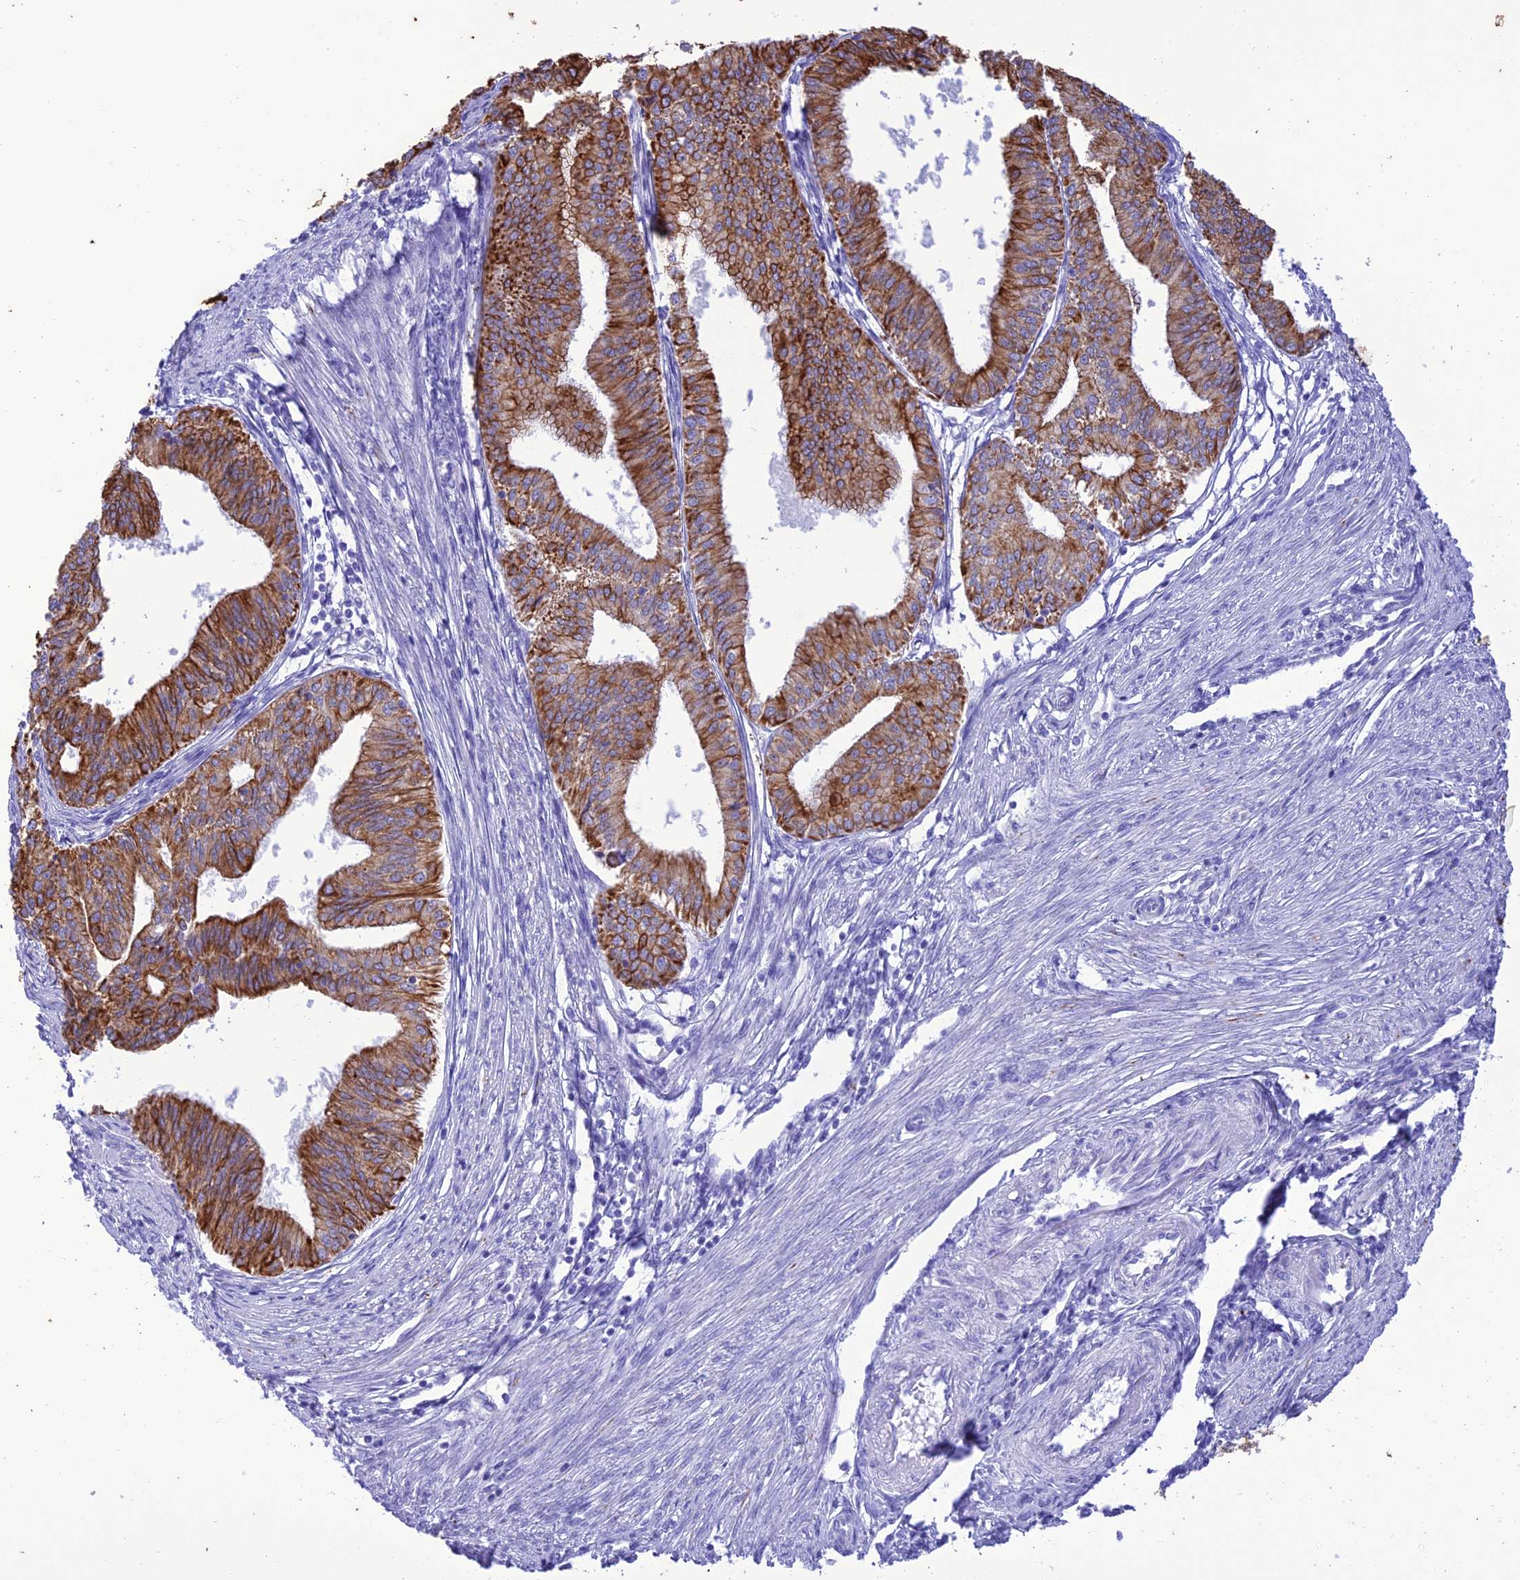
{"staining": {"intensity": "strong", "quantity": ">75%", "location": "cytoplasmic/membranous"}, "tissue": "endometrial cancer", "cell_type": "Tumor cells", "image_type": "cancer", "snomed": [{"axis": "morphology", "description": "Adenocarcinoma, NOS"}, {"axis": "topography", "description": "Endometrium"}], "caption": "Protein staining exhibits strong cytoplasmic/membranous expression in approximately >75% of tumor cells in adenocarcinoma (endometrial). Nuclei are stained in blue.", "gene": "VPS52", "patient": {"sex": "female", "age": 50}}